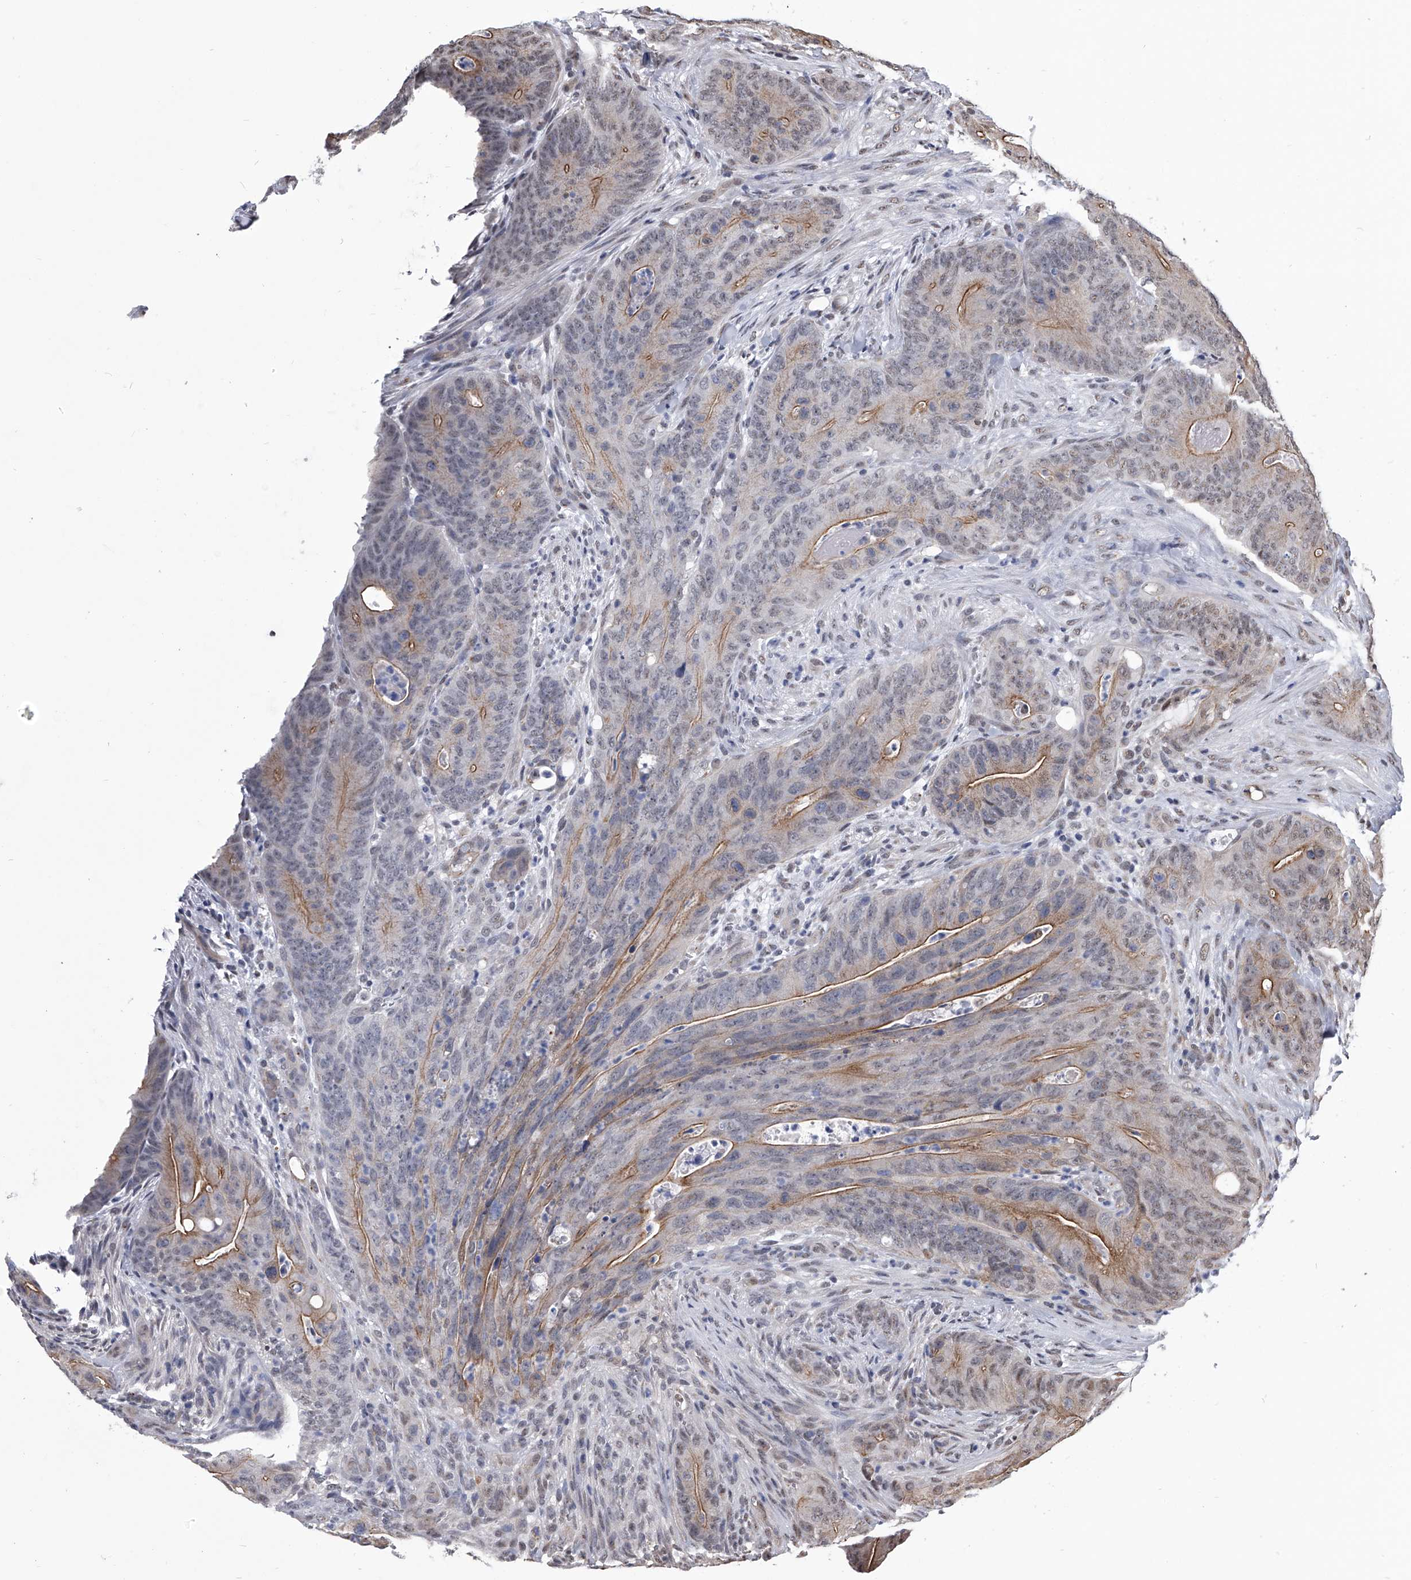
{"staining": {"intensity": "moderate", "quantity": "25%-75%", "location": "cytoplasmic/membranous"}, "tissue": "colorectal cancer", "cell_type": "Tumor cells", "image_type": "cancer", "snomed": [{"axis": "morphology", "description": "Normal tissue, NOS"}, {"axis": "topography", "description": "Colon"}], "caption": "Colorectal cancer stained with a brown dye reveals moderate cytoplasmic/membranous positive positivity in approximately 25%-75% of tumor cells.", "gene": "ZNF76", "patient": {"sex": "female", "age": 82}}